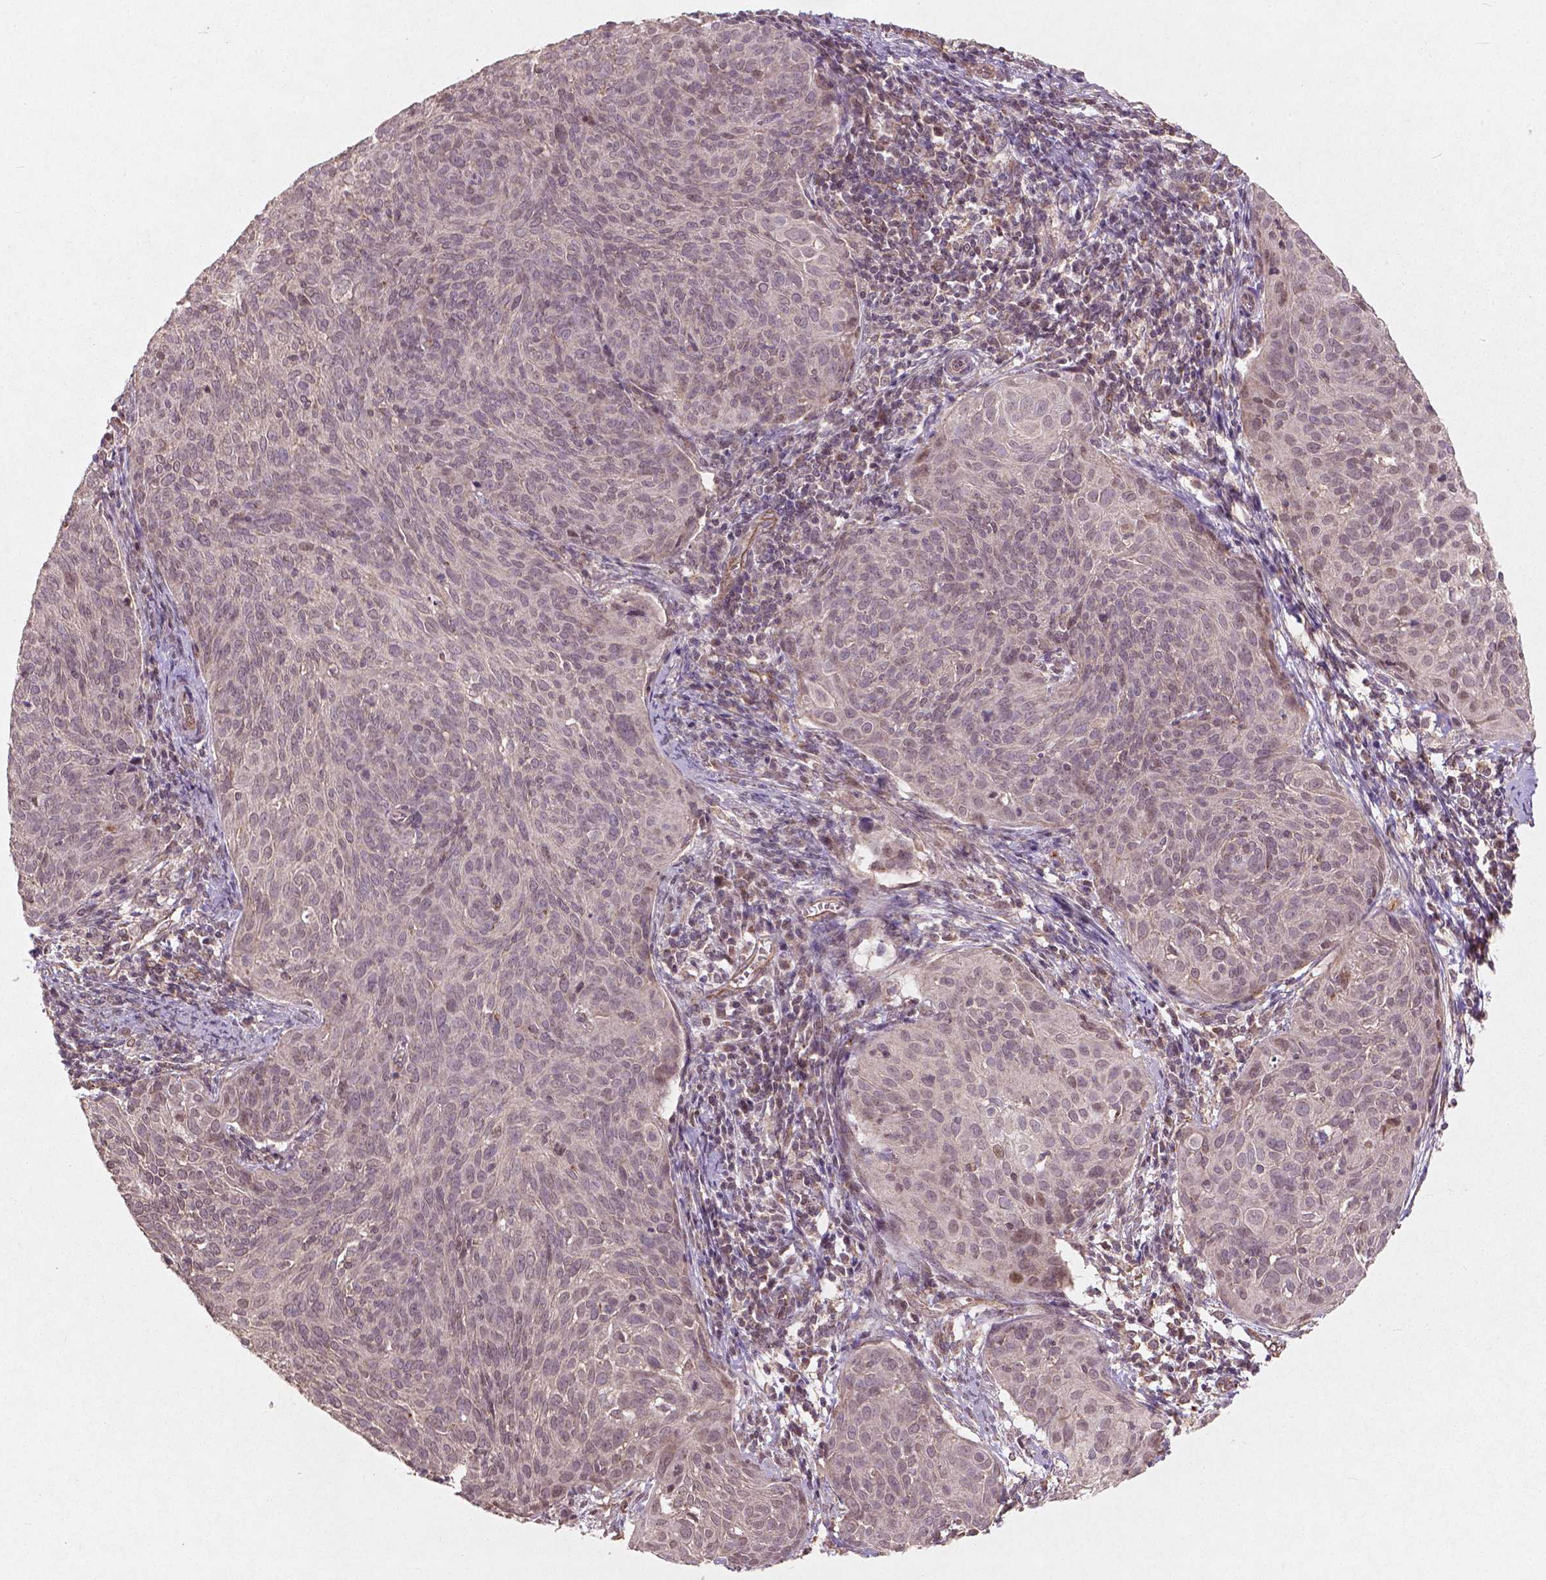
{"staining": {"intensity": "negative", "quantity": "none", "location": "none"}, "tissue": "cervical cancer", "cell_type": "Tumor cells", "image_type": "cancer", "snomed": [{"axis": "morphology", "description": "Squamous cell carcinoma, NOS"}, {"axis": "topography", "description": "Cervix"}], "caption": "The immunohistochemistry (IHC) histopathology image has no significant positivity in tumor cells of cervical cancer tissue.", "gene": "SMAD2", "patient": {"sex": "female", "age": 39}}